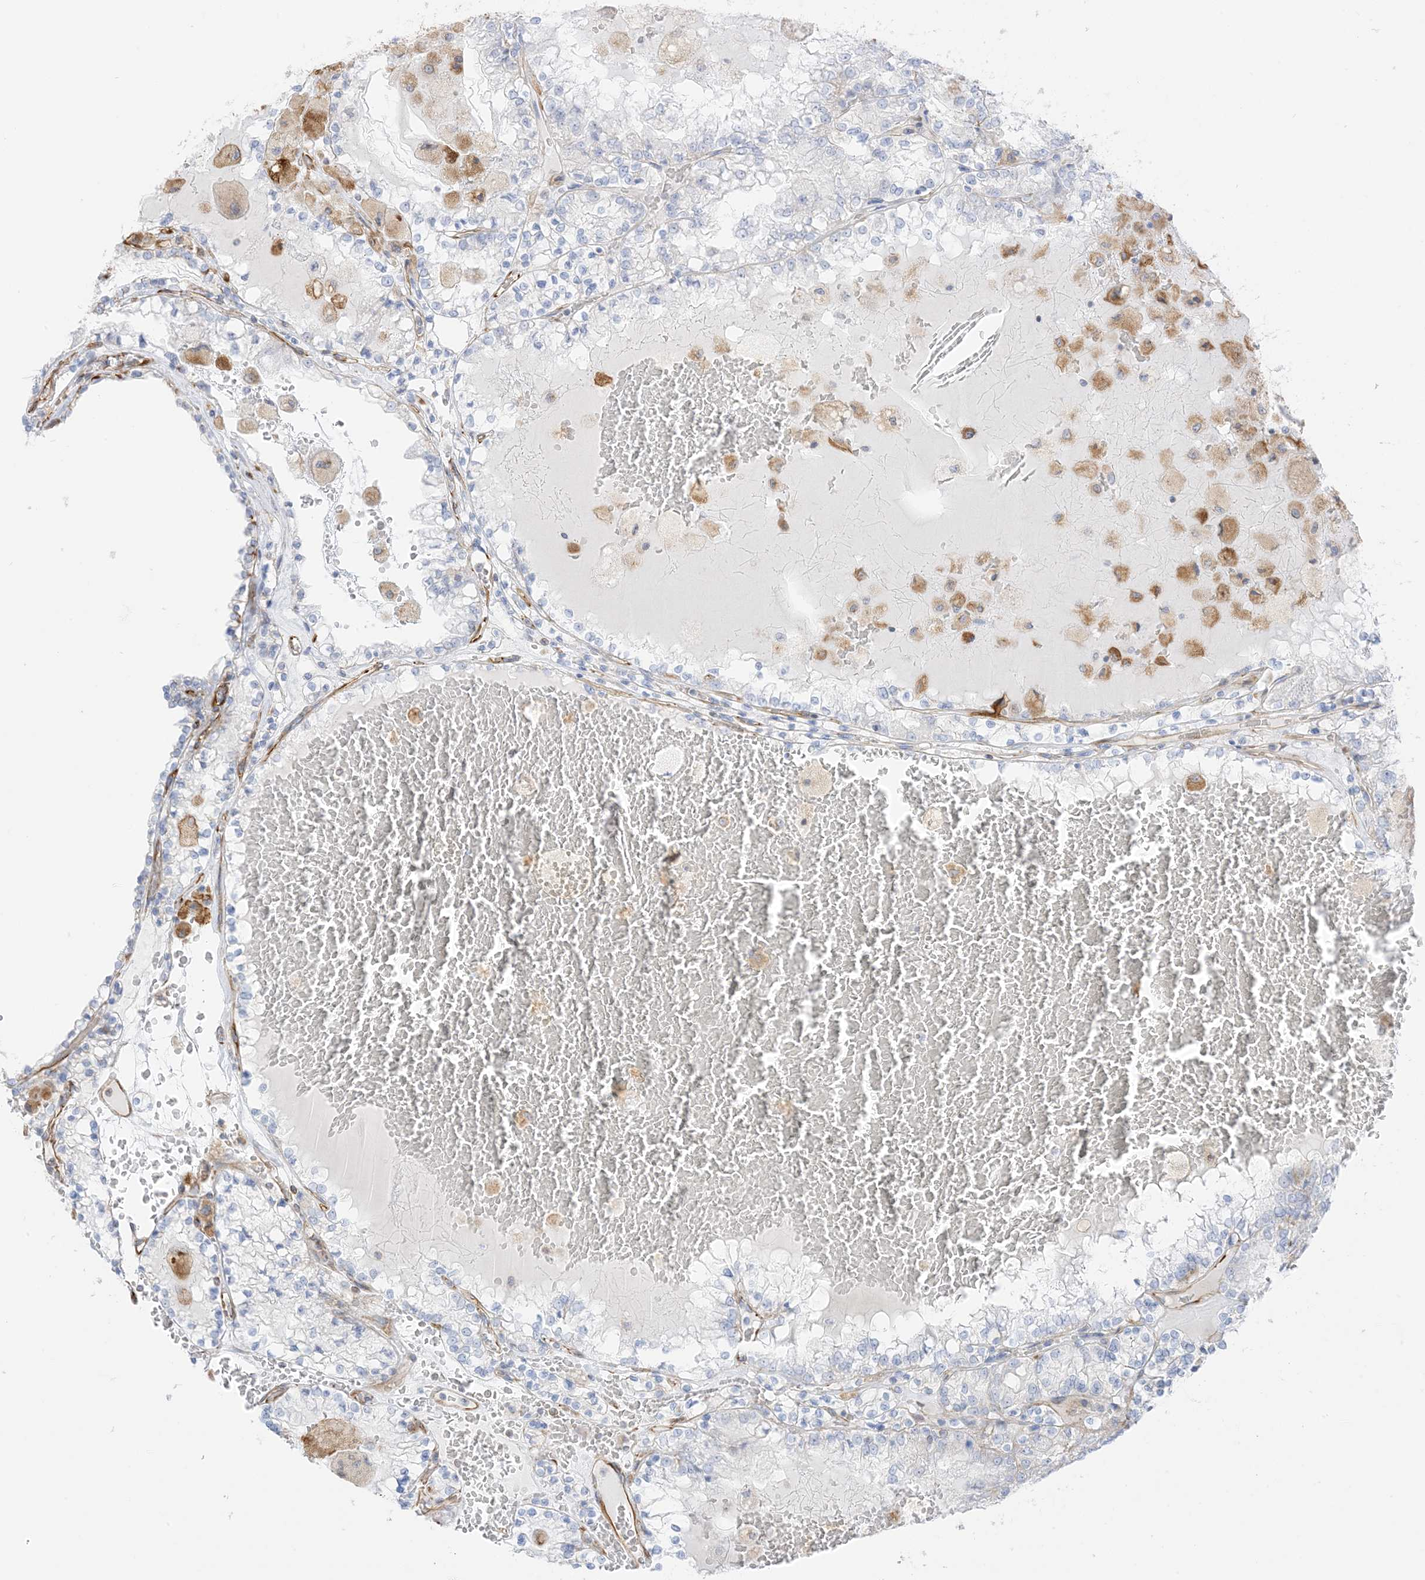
{"staining": {"intensity": "negative", "quantity": "none", "location": "none"}, "tissue": "renal cancer", "cell_type": "Tumor cells", "image_type": "cancer", "snomed": [{"axis": "morphology", "description": "Adenocarcinoma, NOS"}, {"axis": "topography", "description": "Kidney"}], "caption": "Tumor cells are negative for protein expression in human renal cancer.", "gene": "PID1", "patient": {"sex": "female", "age": 56}}